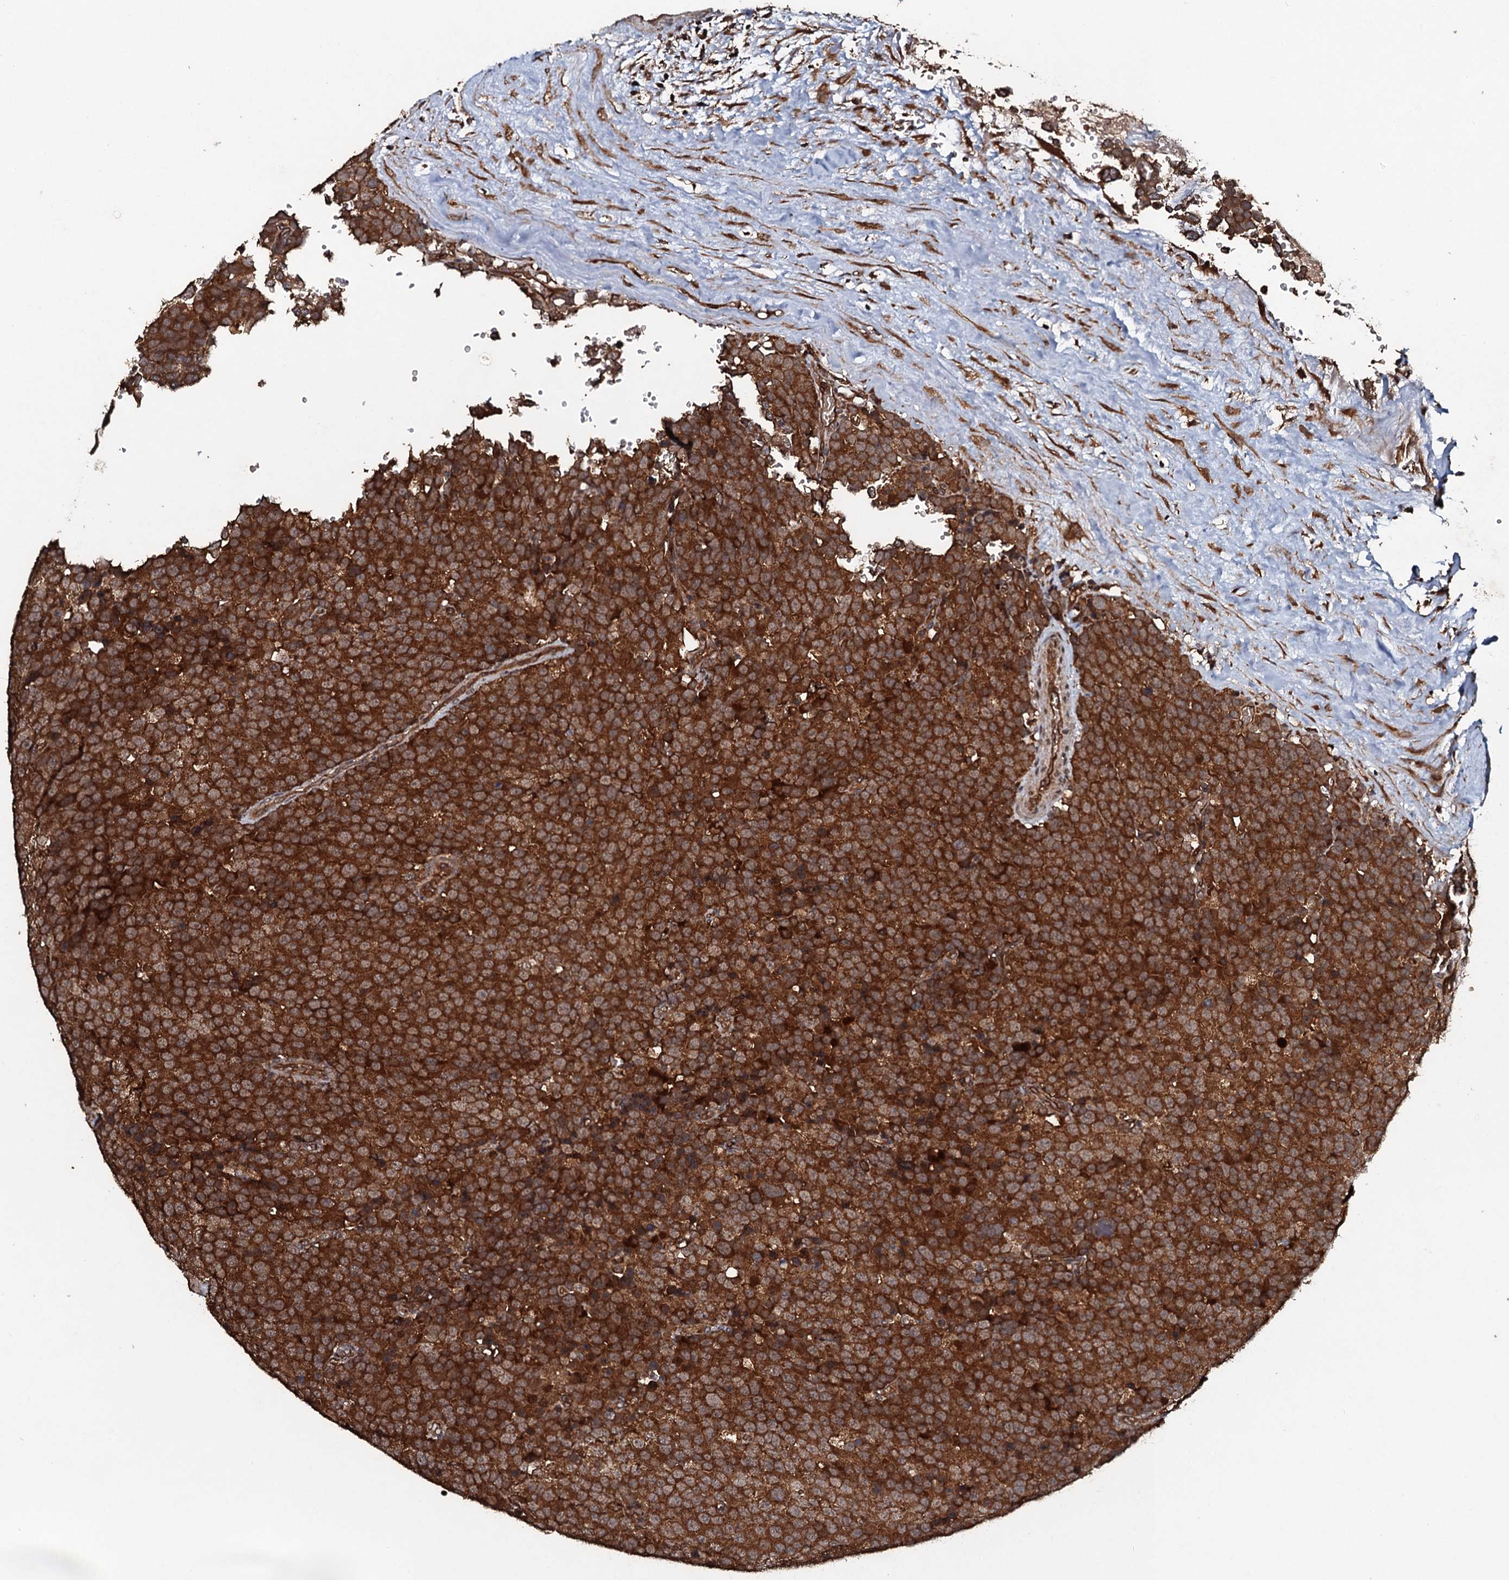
{"staining": {"intensity": "strong", "quantity": ">75%", "location": "cytoplasmic/membranous"}, "tissue": "testis cancer", "cell_type": "Tumor cells", "image_type": "cancer", "snomed": [{"axis": "morphology", "description": "Seminoma, NOS"}, {"axis": "topography", "description": "Testis"}], "caption": "Immunohistochemical staining of testis seminoma exhibits high levels of strong cytoplasmic/membranous protein expression in approximately >75% of tumor cells.", "gene": "ADGRG3", "patient": {"sex": "male", "age": 71}}